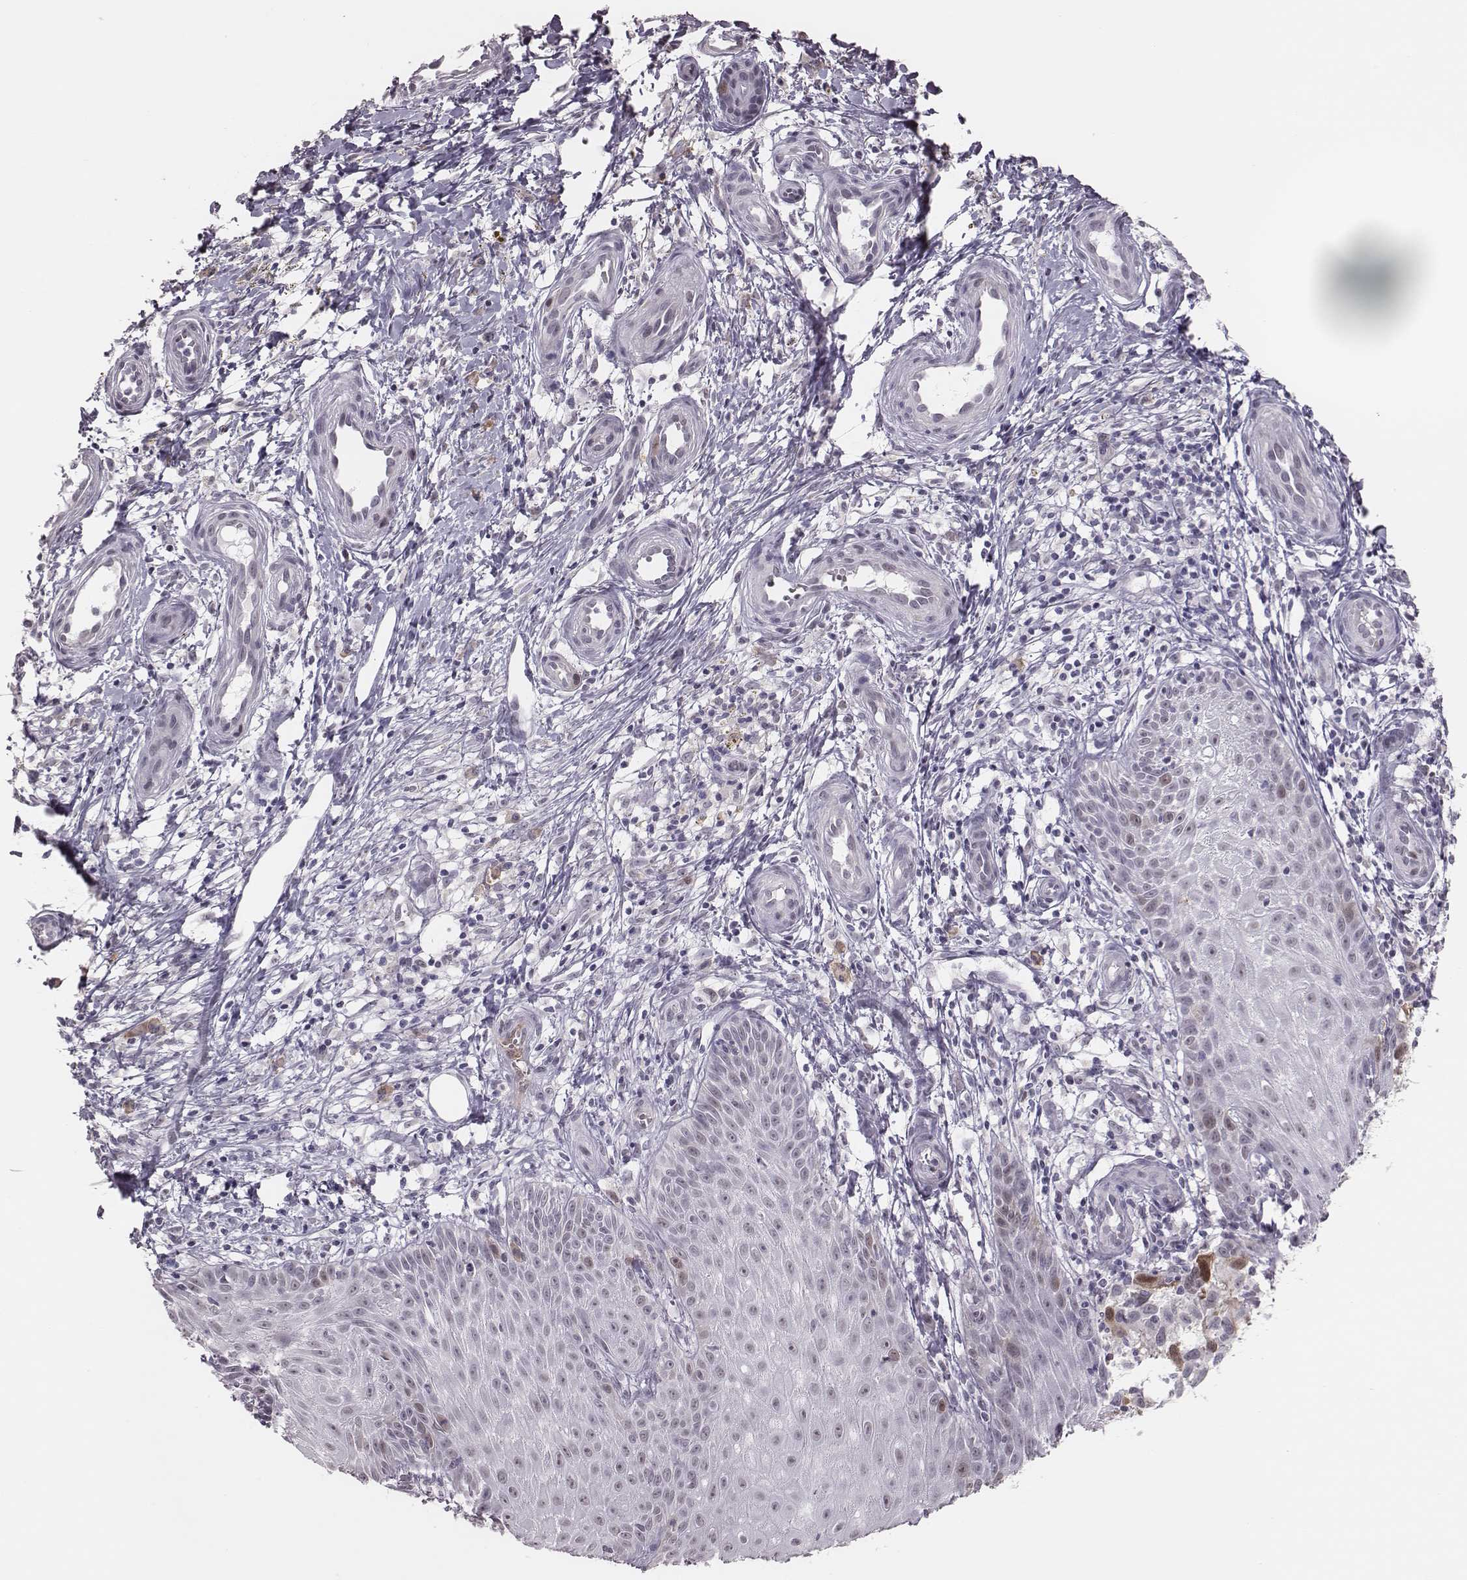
{"staining": {"intensity": "moderate", "quantity": "<25%", "location": "cytoplasmic/membranous,nuclear"}, "tissue": "melanoma", "cell_type": "Tumor cells", "image_type": "cancer", "snomed": [{"axis": "morphology", "description": "Malignant melanoma, NOS"}, {"axis": "topography", "description": "Skin"}], "caption": "An immunohistochemistry (IHC) image of neoplastic tissue is shown. Protein staining in brown highlights moderate cytoplasmic/membranous and nuclear positivity in melanoma within tumor cells.", "gene": "PBK", "patient": {"sex": "female", "age": 53}}